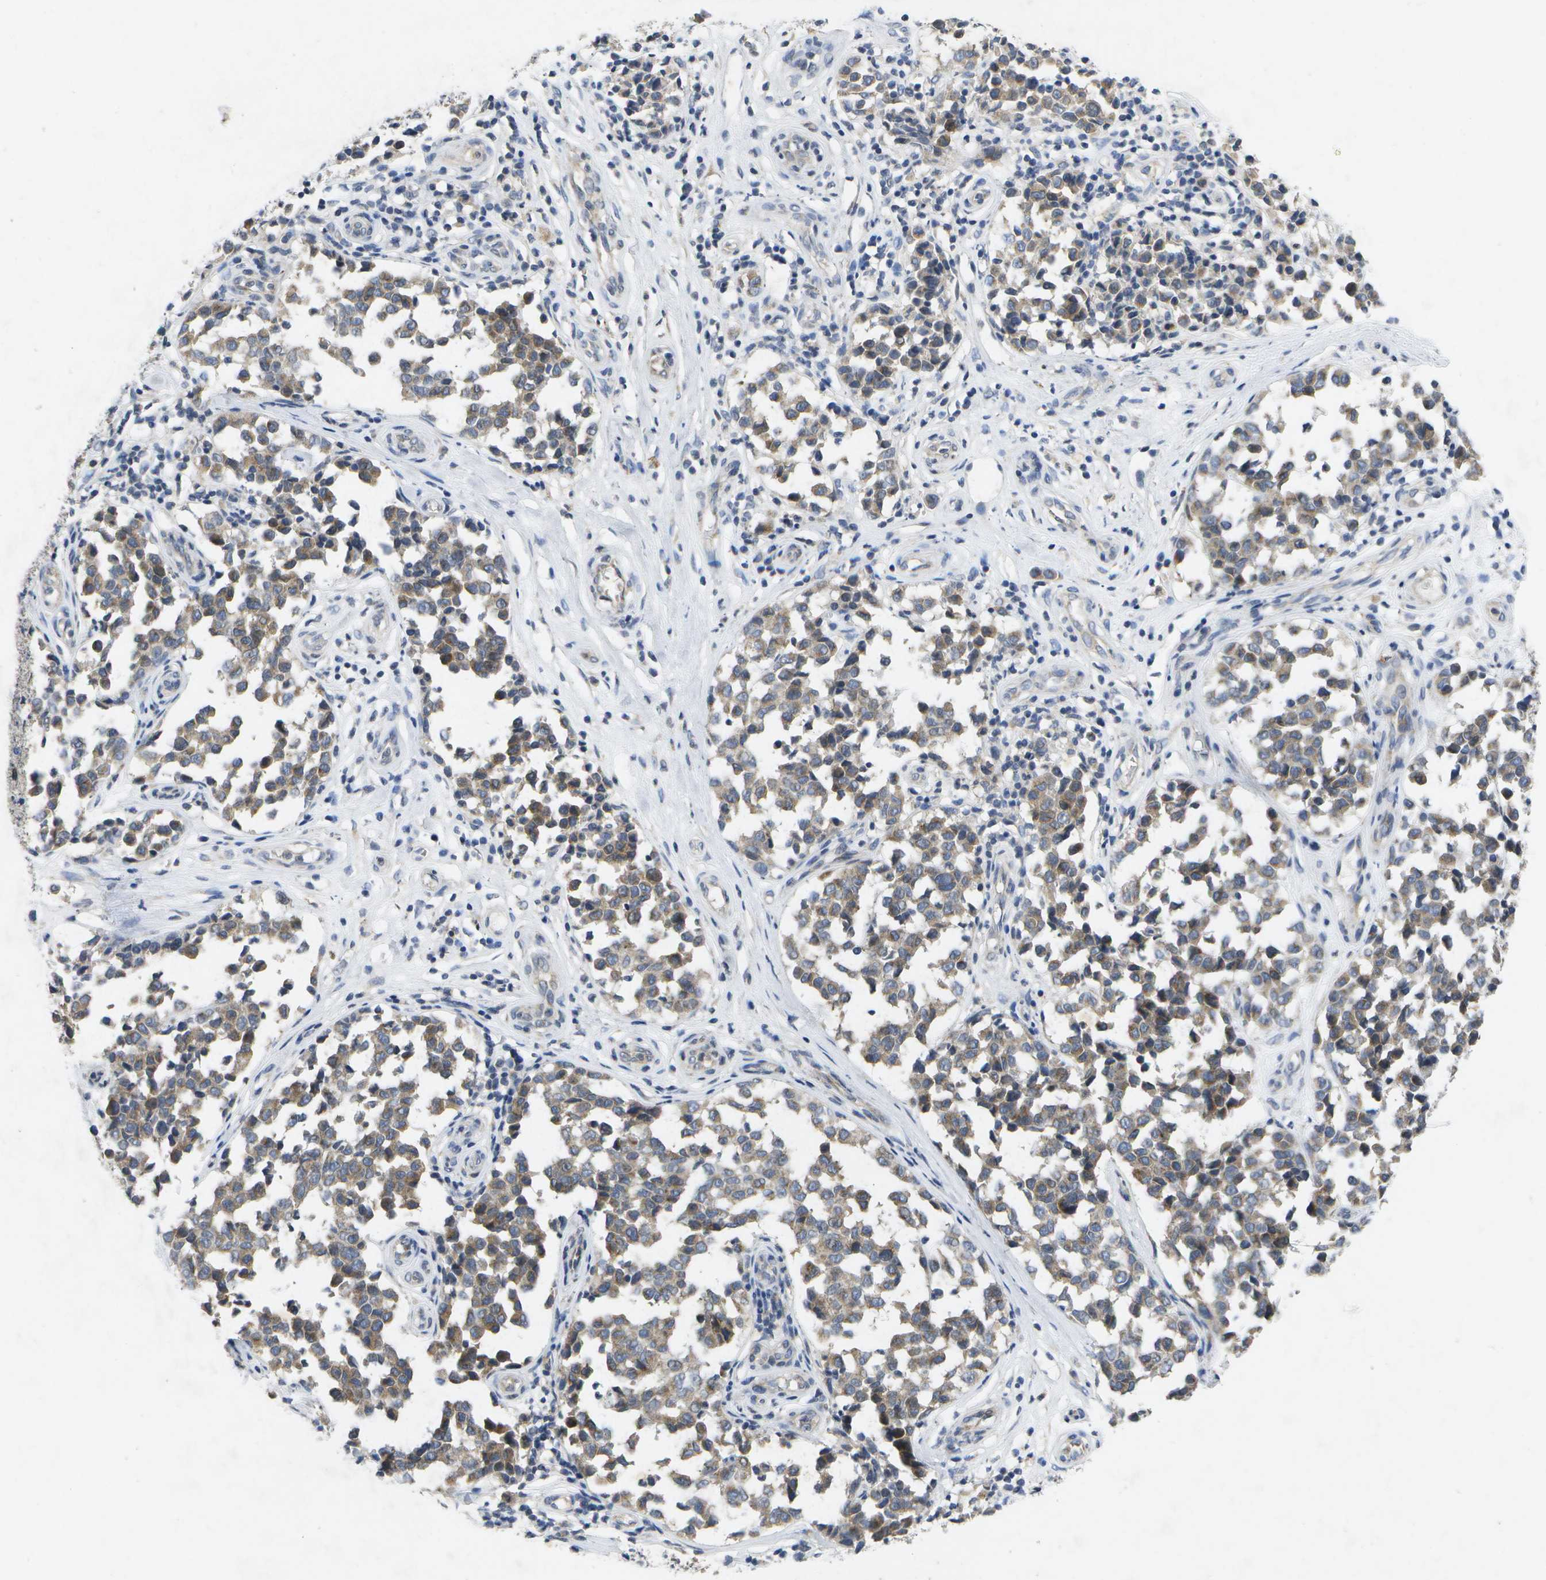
{"staining": {"intensity": "moderate", "quantity": ">75%", "location": "cytoplasmic/membranous"}, "tissue": "melanoma", "cell_type": "Tumor cells", "image_type": "cancer", "snomed": [{"axis": "morphology", "description": "Malignant melanoma, NOS"}, {"axis": "topography", "description": "Skin"}], "caption": "Melanoma tissue exhibits moderate cytoplasmic/membranous positivity in approximately >75% of tumor cells", "gene": "KDELR1", "patient": {"sex": "female", "age": 64}}